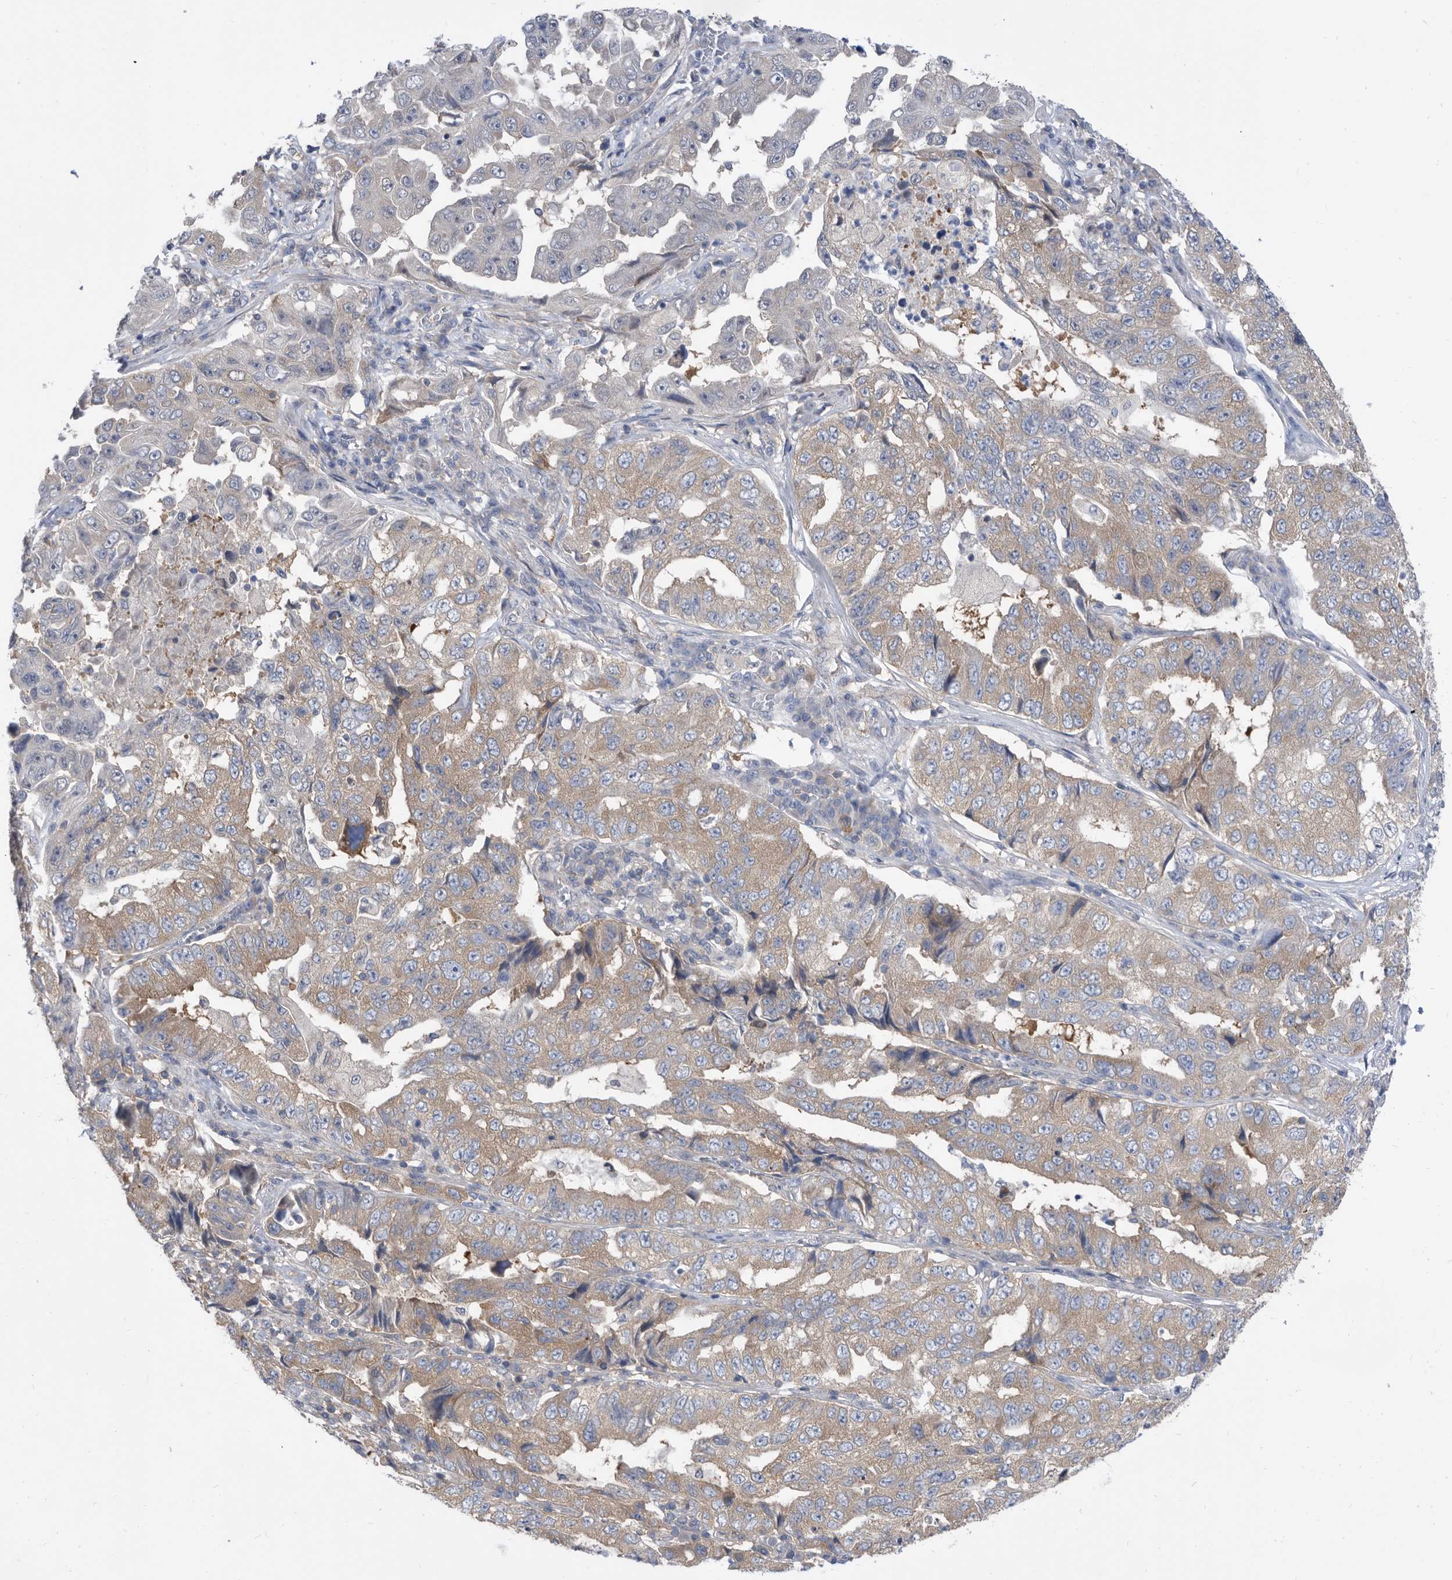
{"staining": {"intensity": "weak", "quantity": ">75%", "location": "cytoplasmic/membranous"}, "tissue": "lung cancer", "cell_type": "Tumor cells", "image_type": "cancer", "snomed": [{"axis": "morphology", "description": "Adenocarcinoma, NOS"}, {"axis": "topography", "description": "Lung"}], "caption": "Tumor cells reveal low levels of weak cytoplasmic/membranous positivity in approximately >75% of cells in adenocarcinoma (lung). Ihc stains the protein in brown and the nuclei are stained blue.", "gene": "CCT4", "patient": {"sex": "female", "age": 51}}